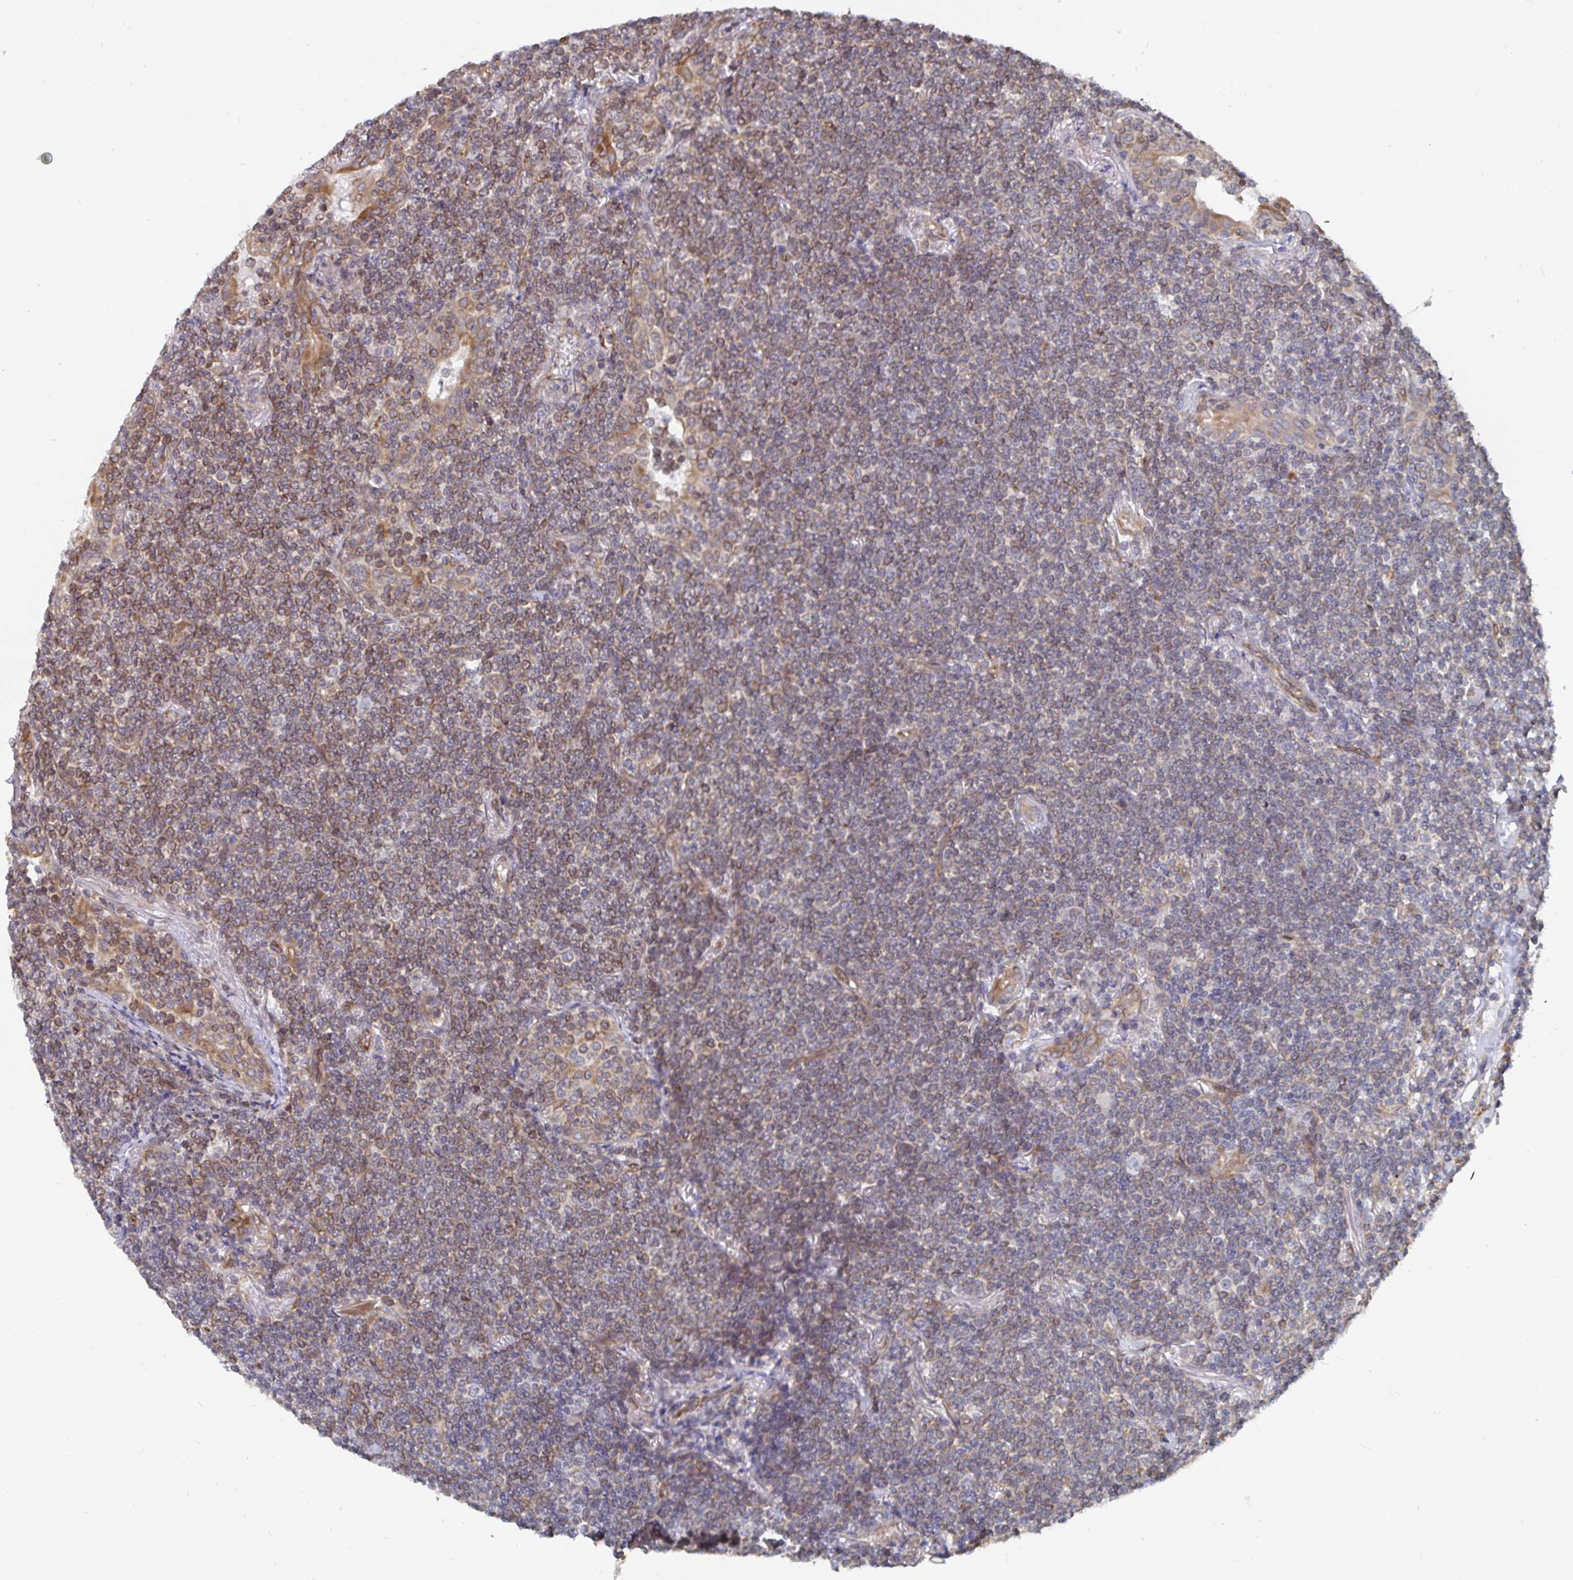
{"staining": {"intensity": "weak", "quantity": ">75%", "location": "cytoplasmic/membranous"}, "tissue": "lymphoma", "cell_type": "Tumor cells", "image_type": "cancer", "snomed": [{"axis": "morphology", "description": "Malignant lymphoma, non-Hodgkin's type, Low grade"}, {"axis": "topography", "description": "Lung"}], "caption": "Human lymphoma stained with a brown dye shows weak cytoplasmic/membranous positive positivity in about >75% of tumor cells.", "gene": "BCAP29", "patient": {"sex": "female", "age": 71}}